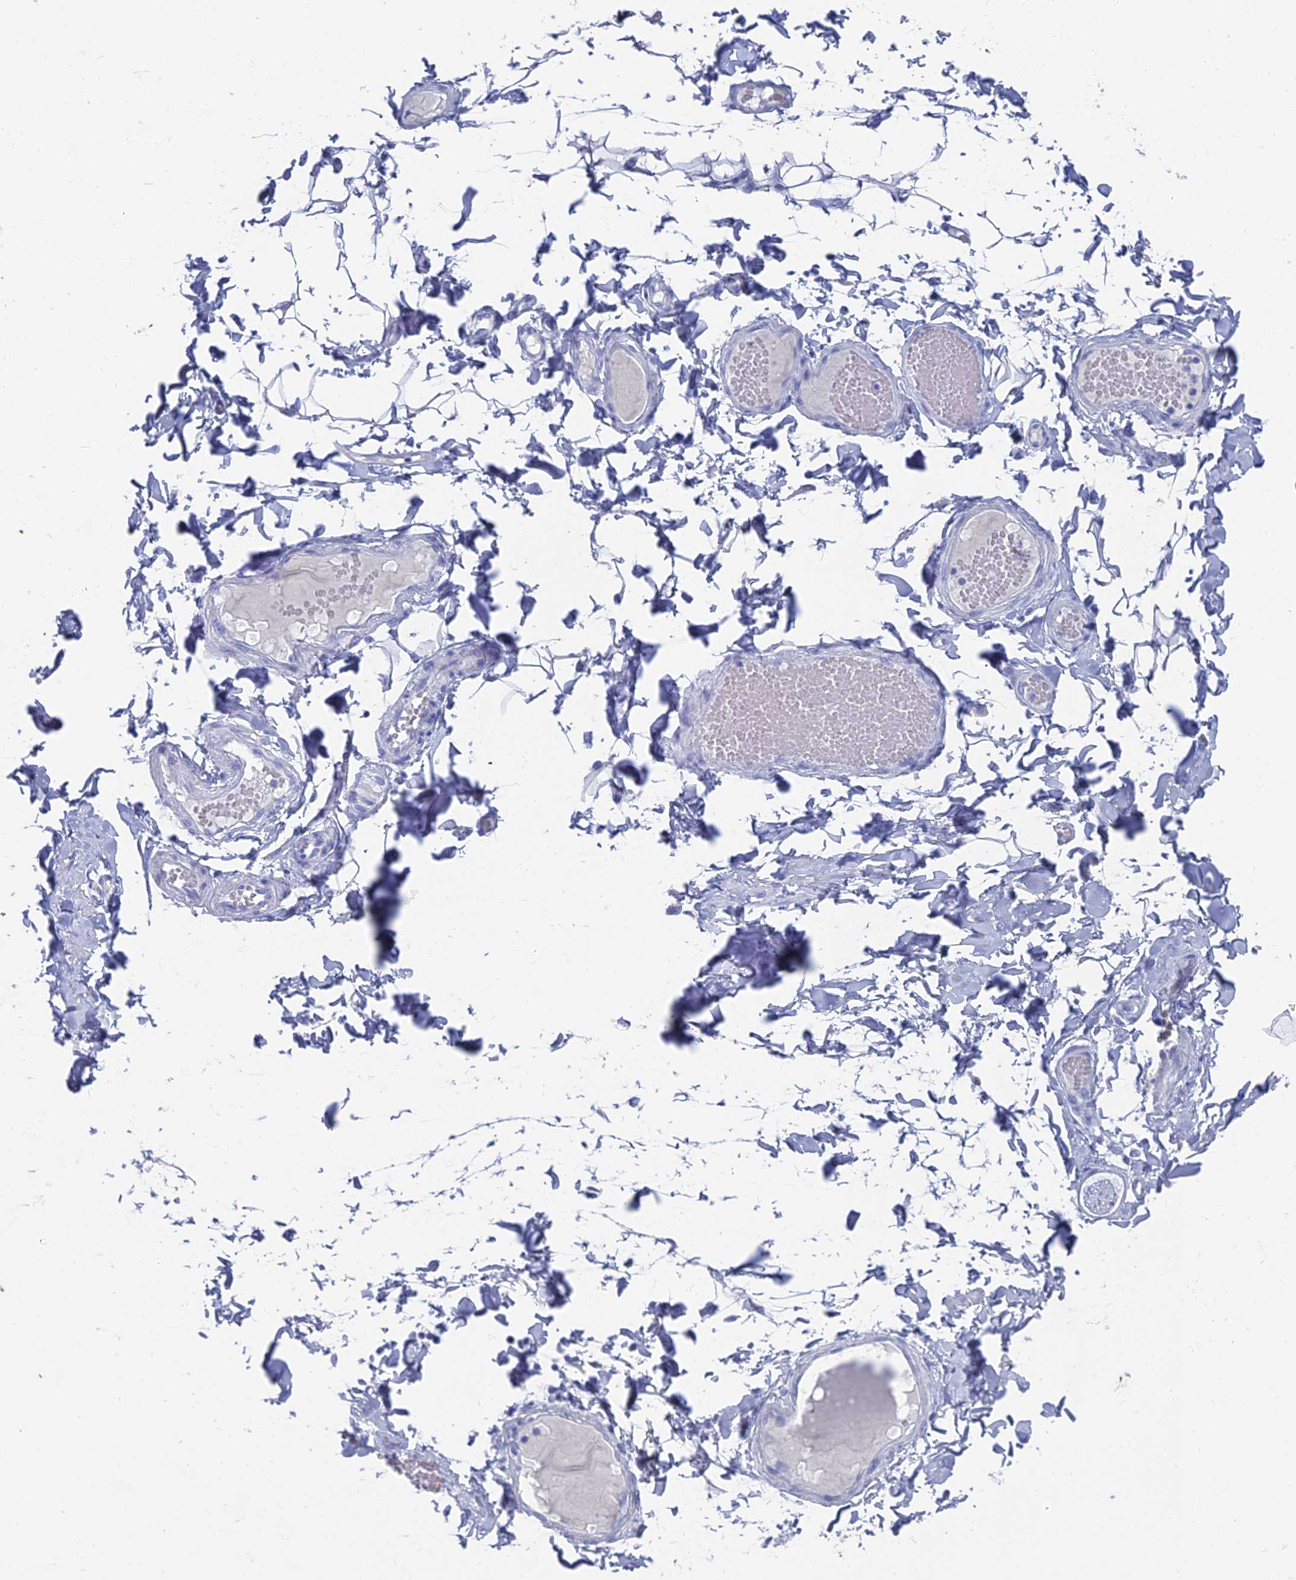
{"staining": {"intensity": "negative", "quantity": "none", "location": "none"}, "tissue": "adipose tissue", "cell_type": "Adipocytes", "image_type": "normal", "snomed": [{"axis": "morphology", "description": "Normal tissue, NOS"}, {"axis": "topography", "description": "Adipose tissue"}, {"axis": "topography", "description": "Vascular tissue"}, {"axis": "topography", "description": "Peripheral nerve tissue"}], "caption": "High magnification brightfield microscopy of unremarkable adipose tissue stained with DAB (3,3'-diaminobenzidine) (brown) and counterstained with hematoxylin (blue): adipocytes show no significant expression.", "gene": "ENPP3", "patient": {"sex": "male", "age": 25}}